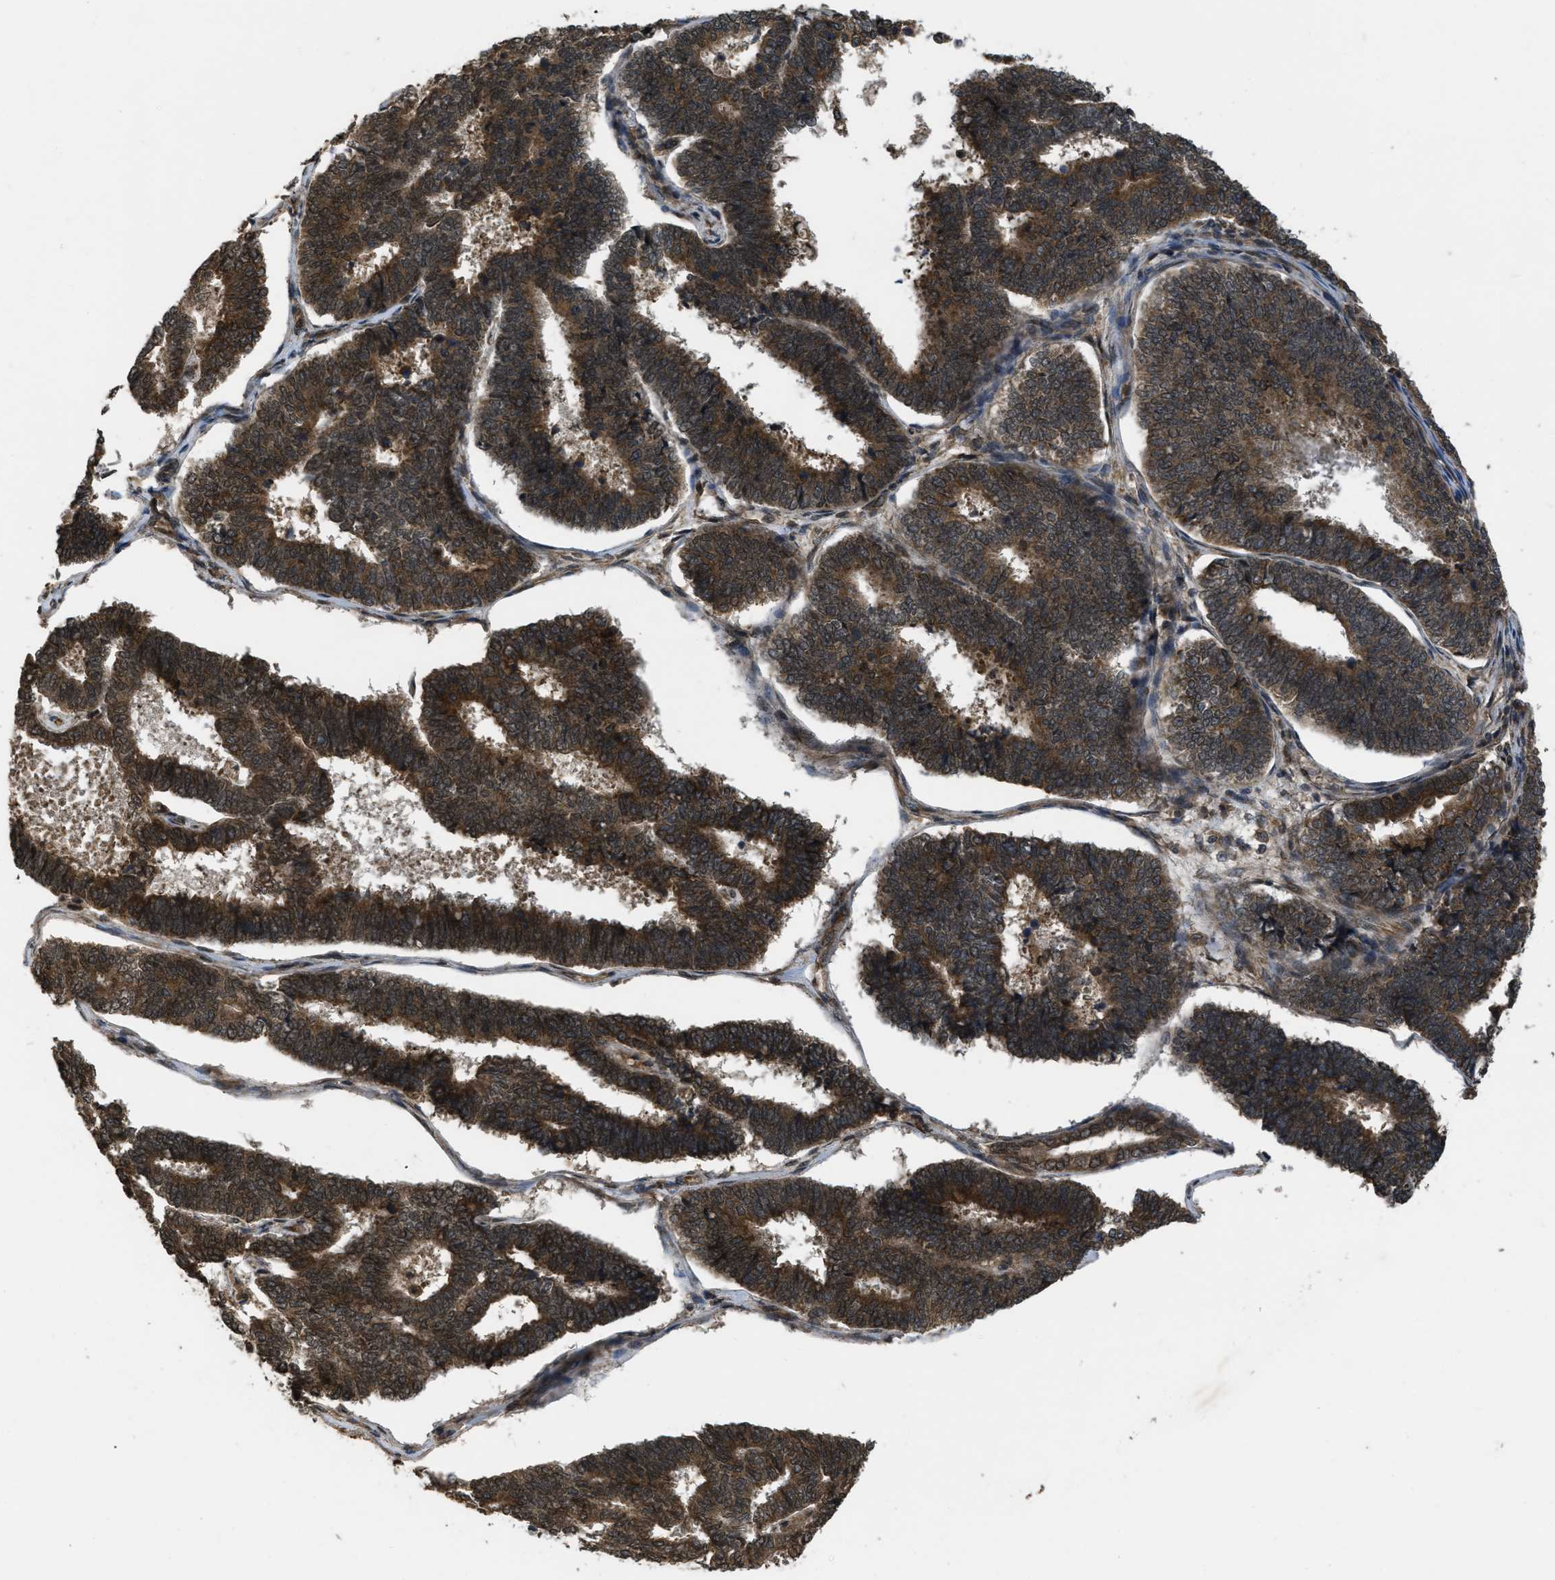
{"staining": {"intensity": "moderate", "quantity": ">75%", "location": "cytoplasmic/membranous"}, "tissue": "endometrial cancer", "cell_type": "Tumor cells", "image_type": "cancer", "snomed": [{"axis": "morphology", "description": "Adenocarcinoma, NOS"}, {"axis": "topography", "description": "Endometrium"}], "caption": "This is a micrograph of immunohistochemistry (IHC) staining of adenocarcinoma (endometrial), which shows moderate expression in the cytoplasmic/membranous of tumor cells.", "gene": "SPTLC1", "patient": {"sex": "female", "age": 70}}